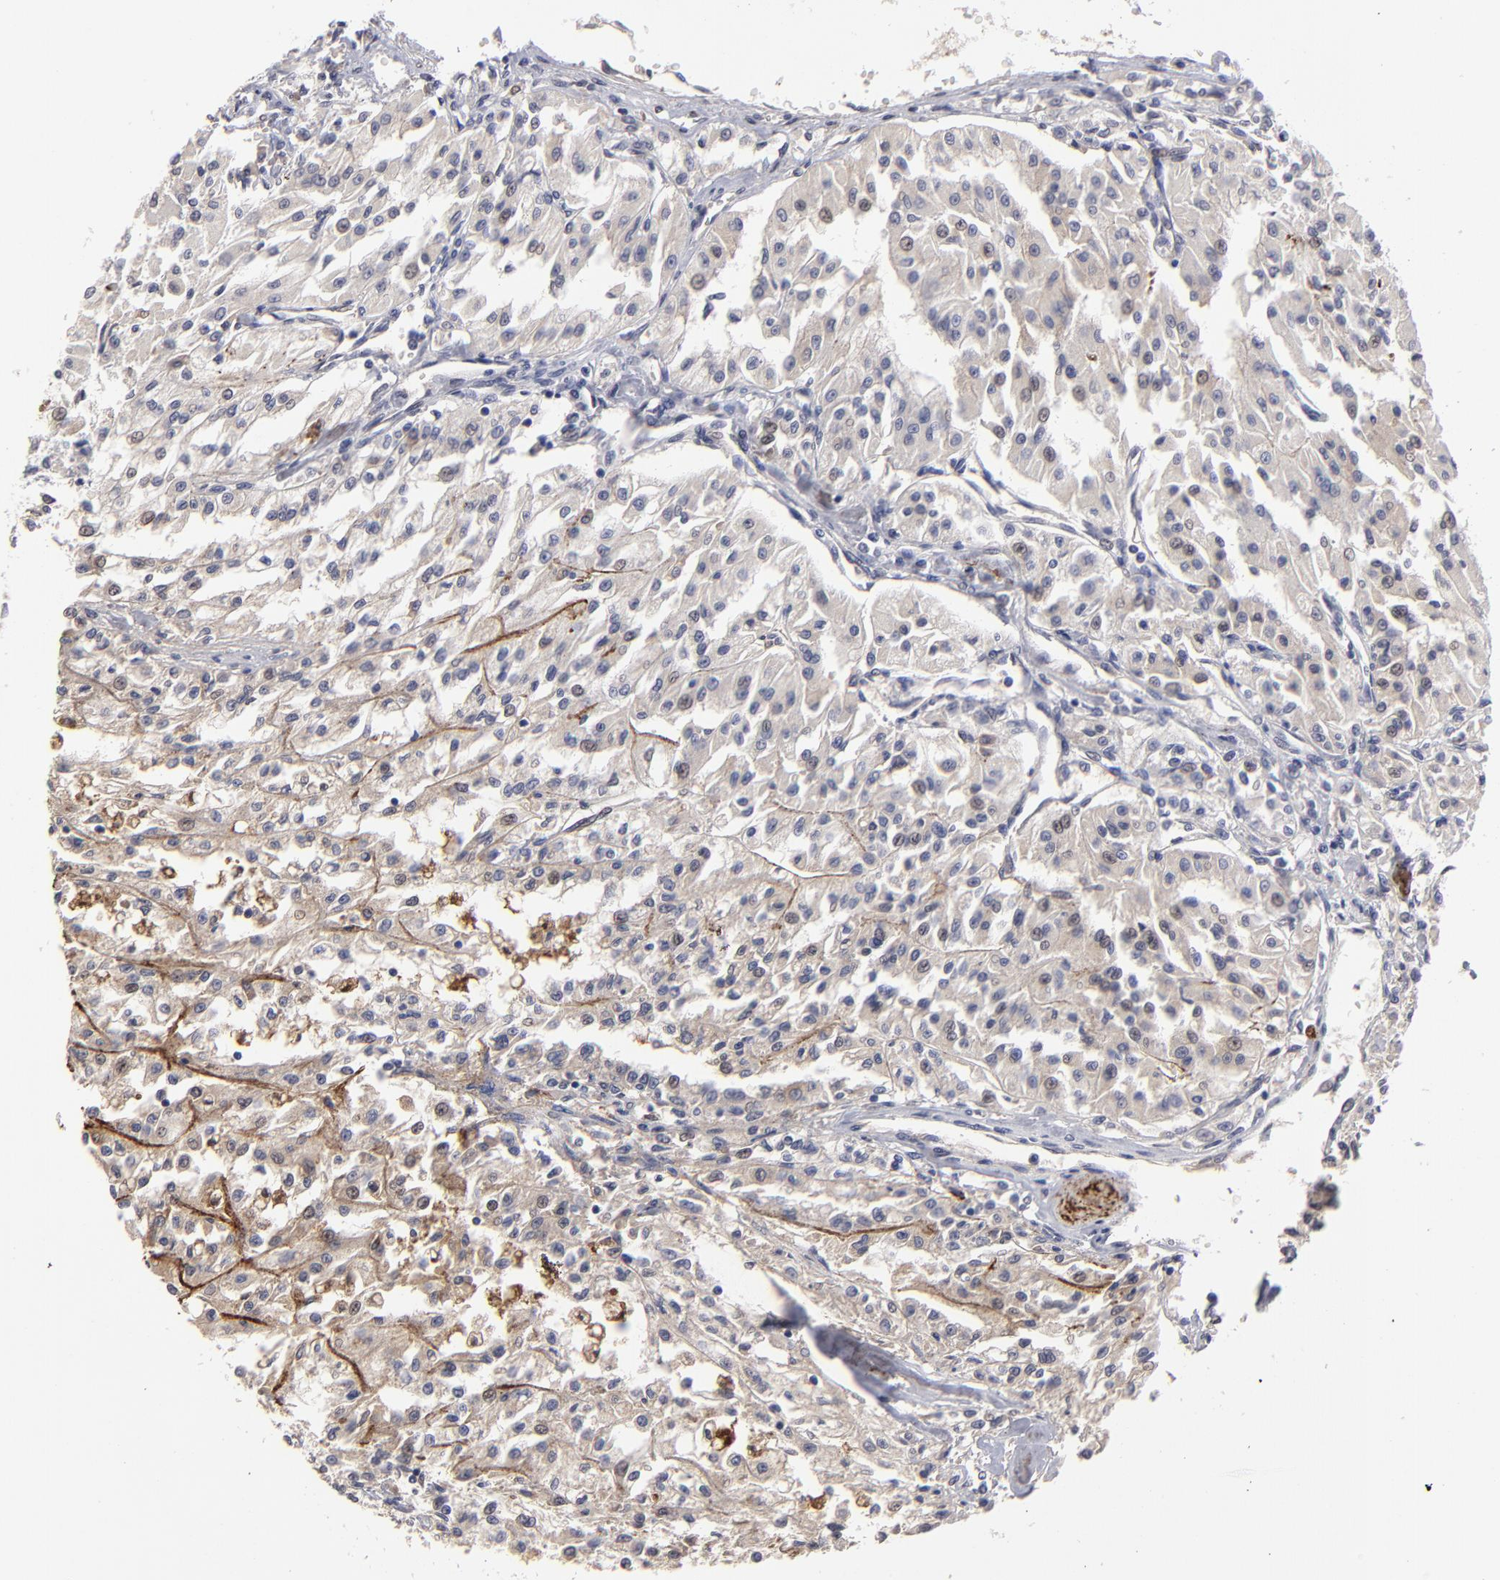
{"staining": {"intensity": "weak", "quantity": "<25%", "location": "cytoplasmic/membranous"}, "tissue": "renal cancer", "cell_type": "Tumor cells", "image_type": "cancer", "snomed": [{"axis": "morphology", "description": "Adenocarcinoma, NOS"}, {"axis": "topography", "description": "Kidney"}], "caption": "Immunohistochemistry of human renal cancer displays no positivity in tumor cells. (DAB immunohistochemistry, high magnification).", "gene": "GPM6B", "patient": {"sex": "male", "age": 78}}